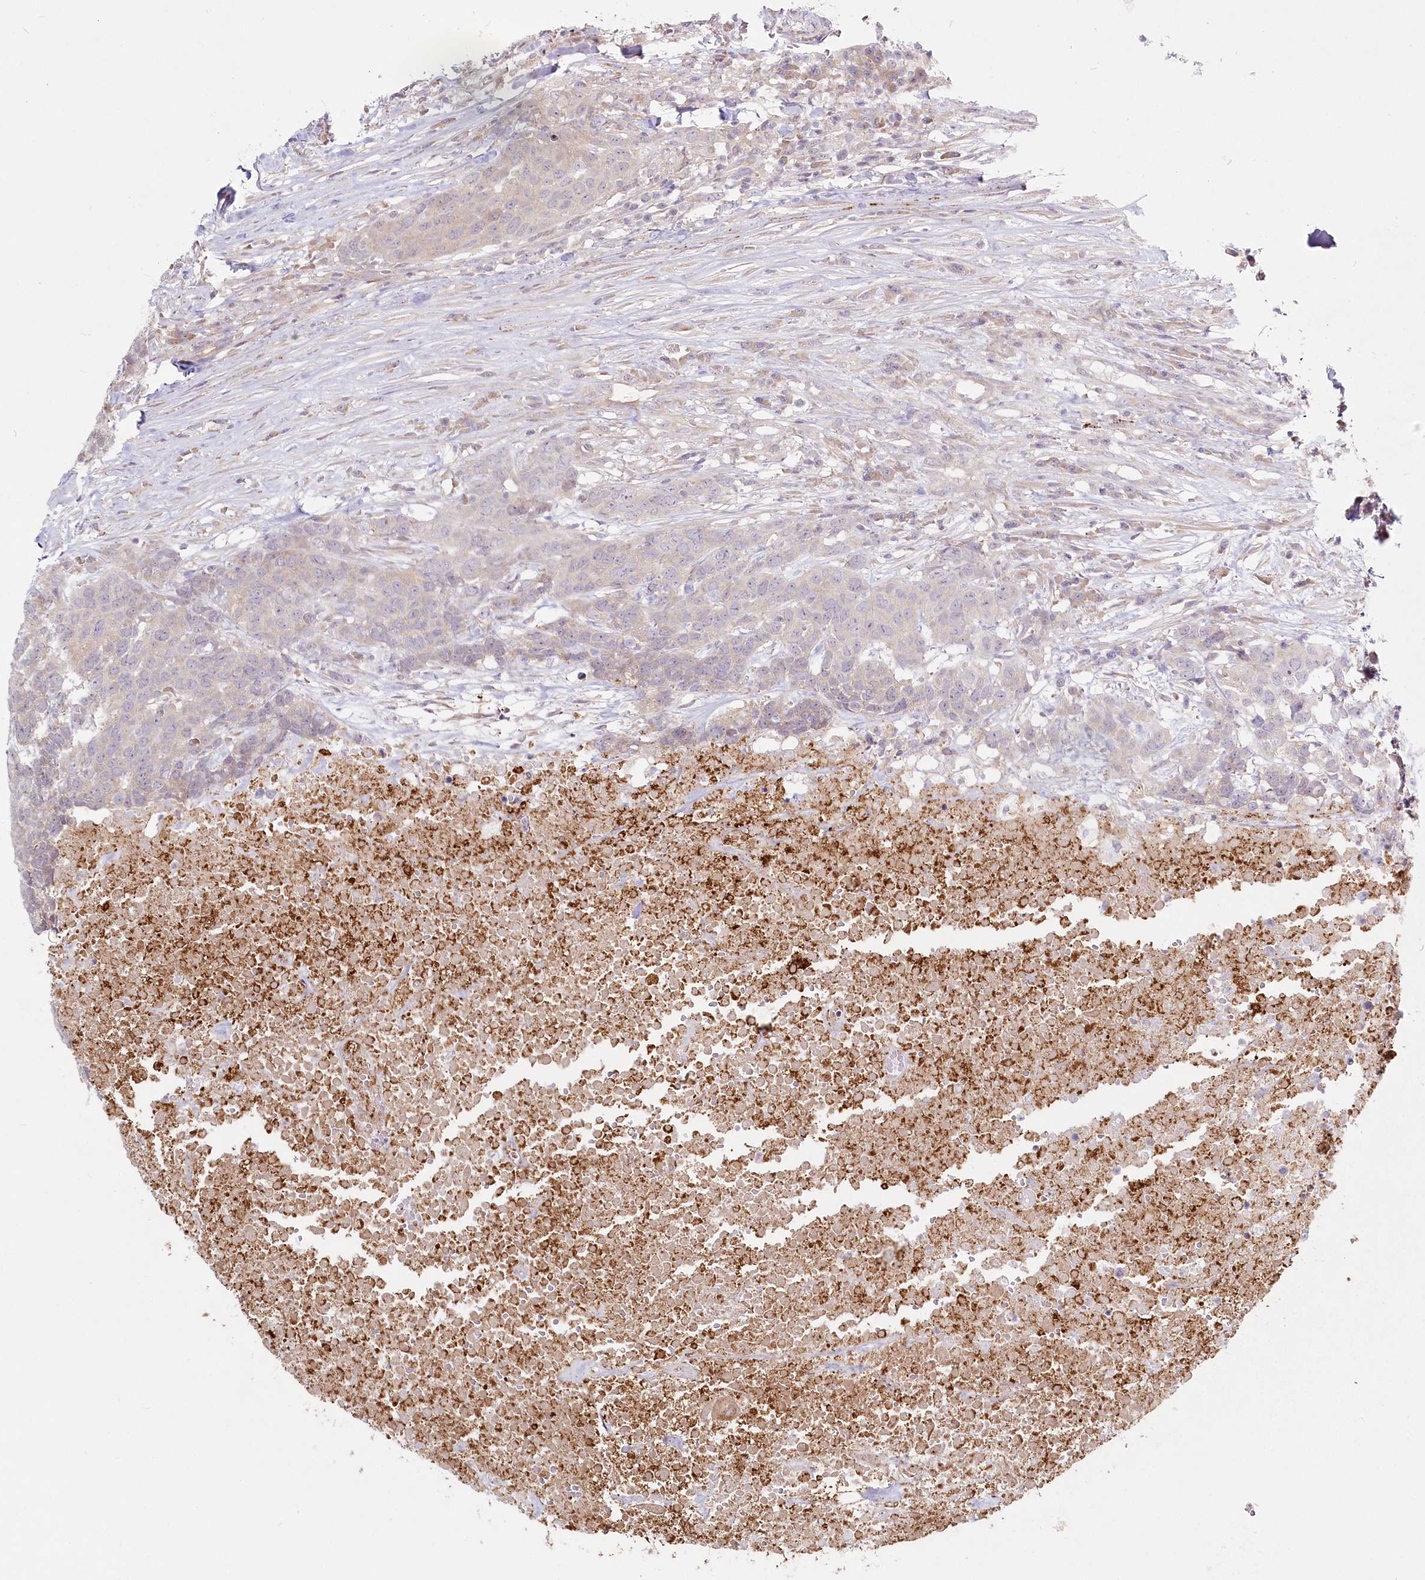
{"staining": {"intensity": "negative", "quantity": "none", "location": "none"}, "tissue": "head and neck cancer", "cell_type": "Tumor cells", "image_type": "cancer", "snomed": [{"axis": "morphology", "description": "Squamous cell carcinoma, NOS"}, {"axis": "topography", "description": "Head-Neck"}], "caption": "This is an immunohistochemistry (IHC) photomicrograph of human head and neck cancer (squamous cell carcinoma). There is no staining in tumor cells.", "gene": "SPINK13", "patient": {"sex": "male", "age": 66}}